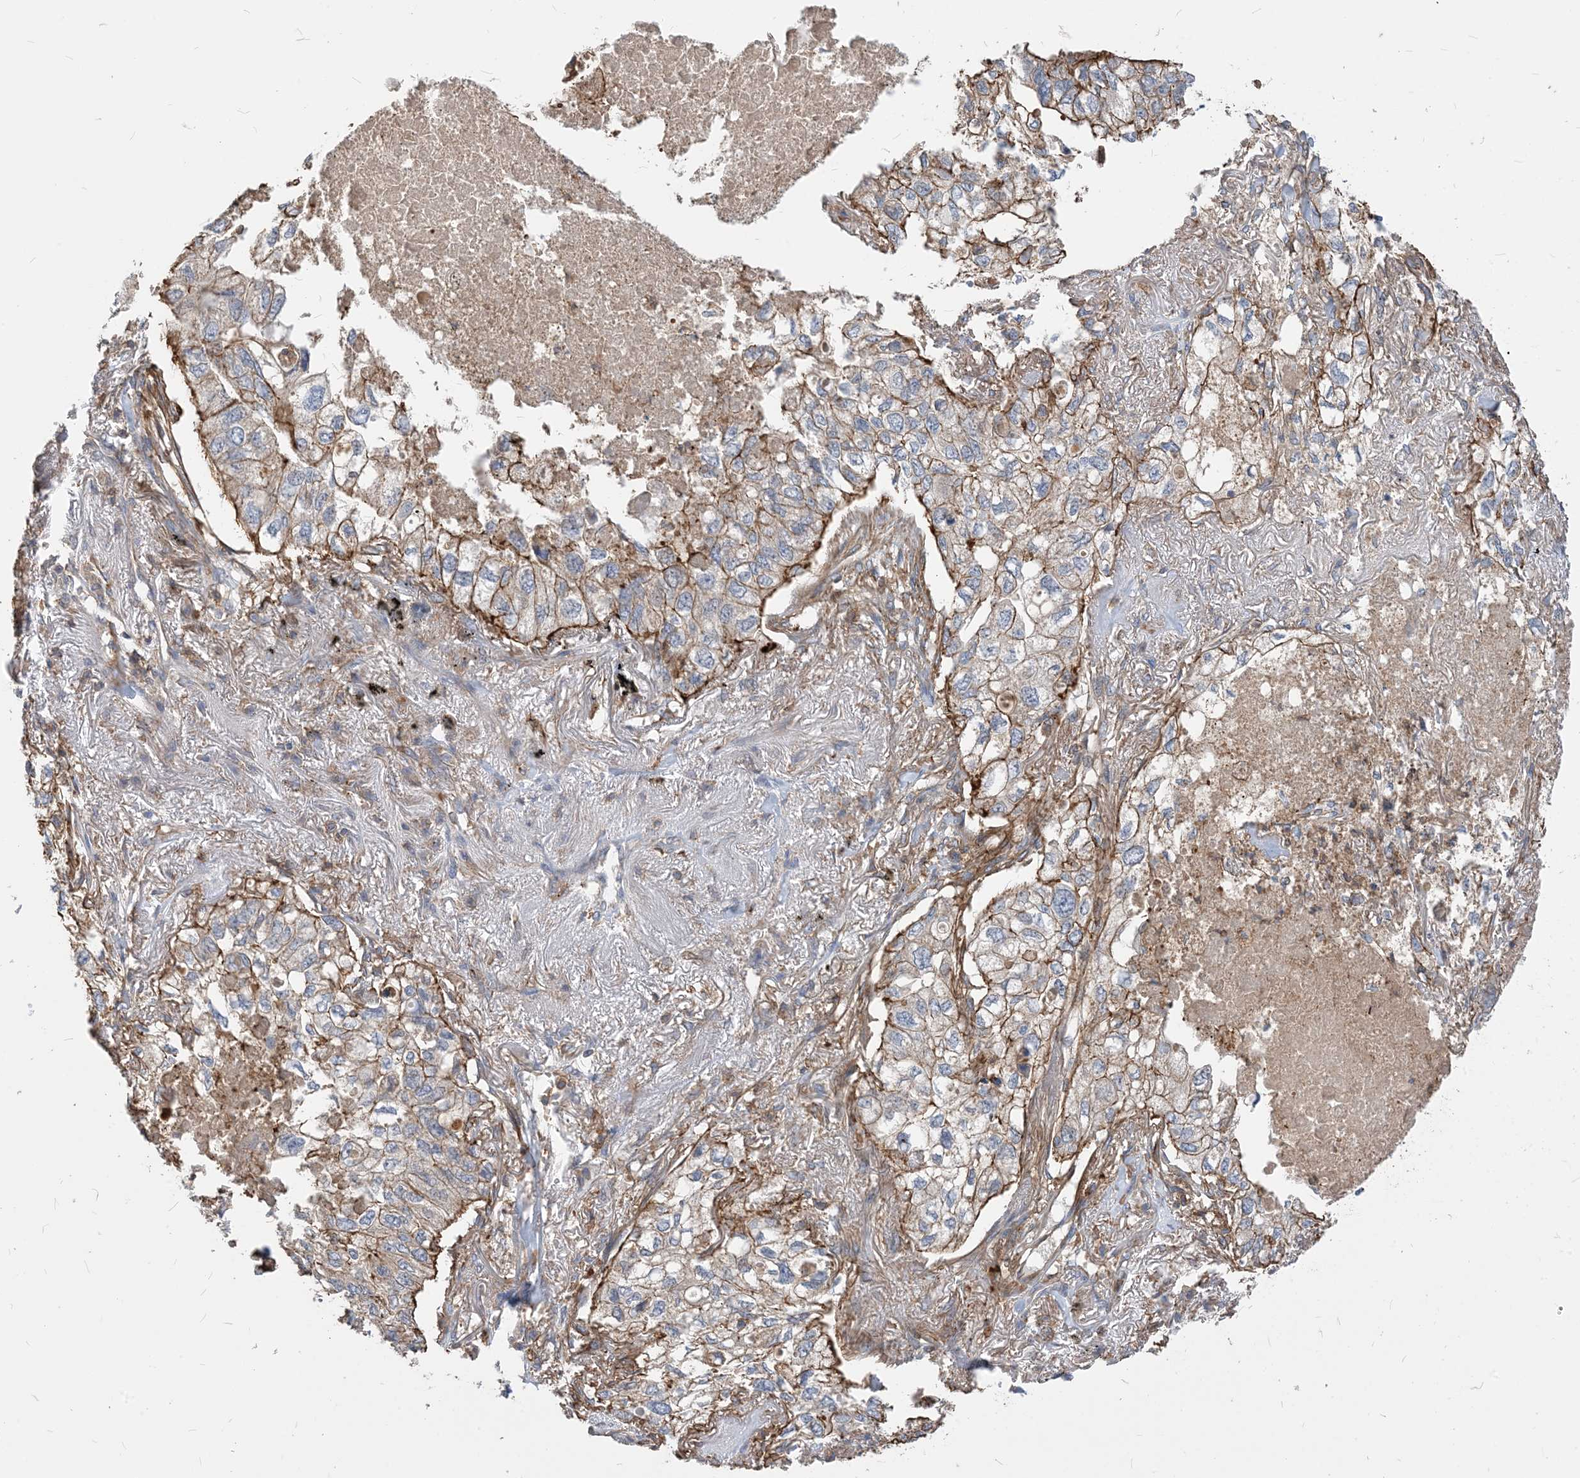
{"staining": {"intensity": "moderate", "quantity": "25%-75%", "location": "cytoplasmic/membranous"}, "tissue": "lung cancer", "cell_type": "Tumor cells", "image_type": "cancer", "snomed": [{"axis": "morphology", "description": "Adenocarcinoma, NOS"}, {"axis": "topography", "description": "Lung"}], "caption": "An immunohistochemistry (IHC) histopathology image of tumor tissue is shown. Protein staining in brown highlights moderate cytoplasmic/membranous positivity in adenocarcinoma (lung) within tumor cells. Nuclei are stained in blue.", "gene": "PARVG", "patient": {"sex": "male", "age": 65}}